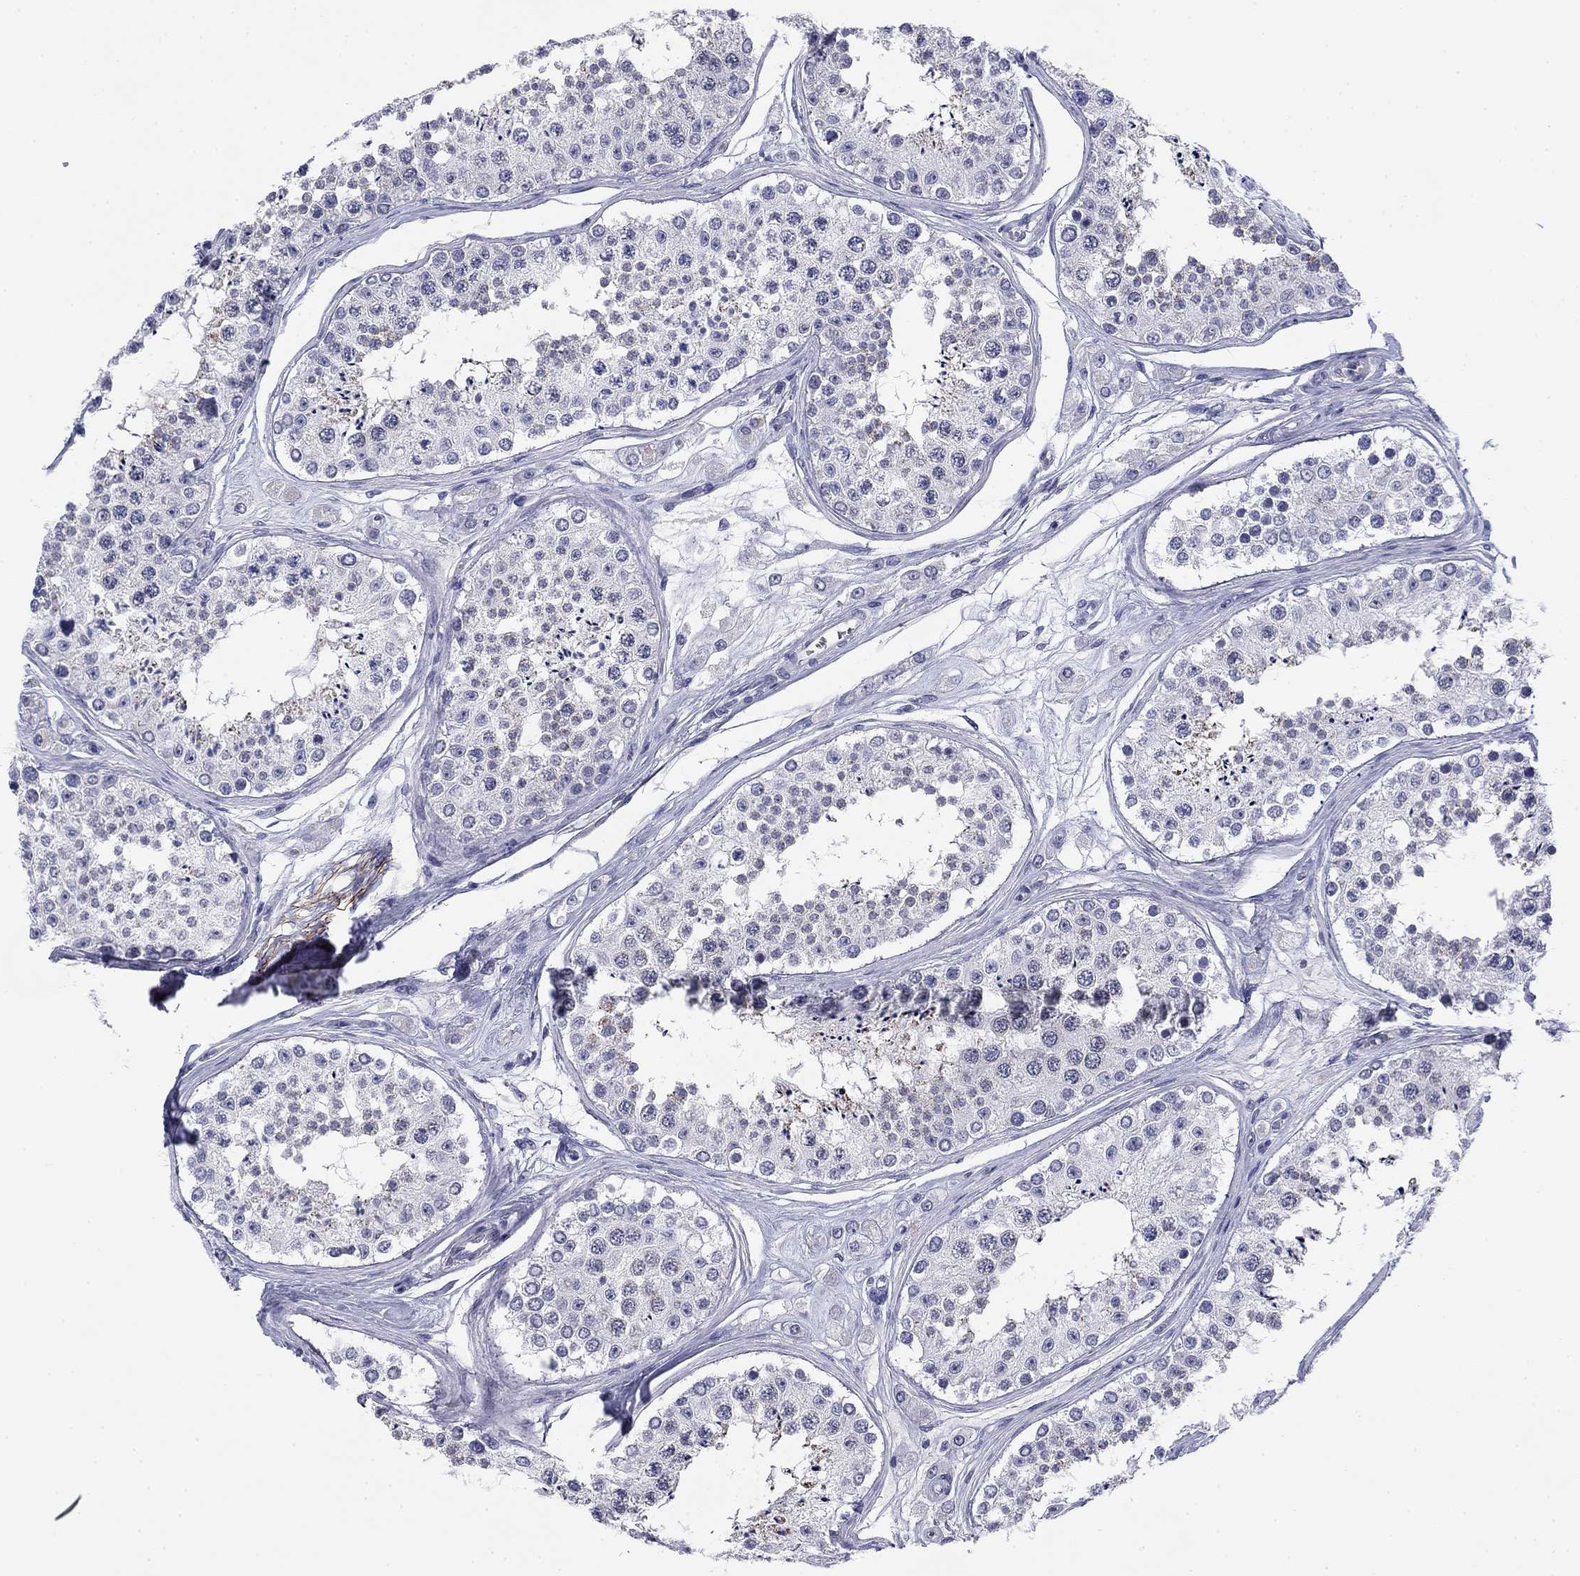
{"staining": {"intensity": "negative", "quantity": "none", "location": "none"}, "tissue": "testis", "cell_type": "Cells in seminiferous ducts", "image_type": "normal", "snomed": [{"axis": "morphology", "description": "Normal tissue, NOS"}, {"axis": "topography", "description": "Testis"}], "caption": "Immunohistochemistry photomicrograph of normal testis: human testis stained with DAB demonstrates no significant protein staining in cells in seminiferous ducts.", "gene": "PRPH", "patient": {"sex": "male", "age": 25}}